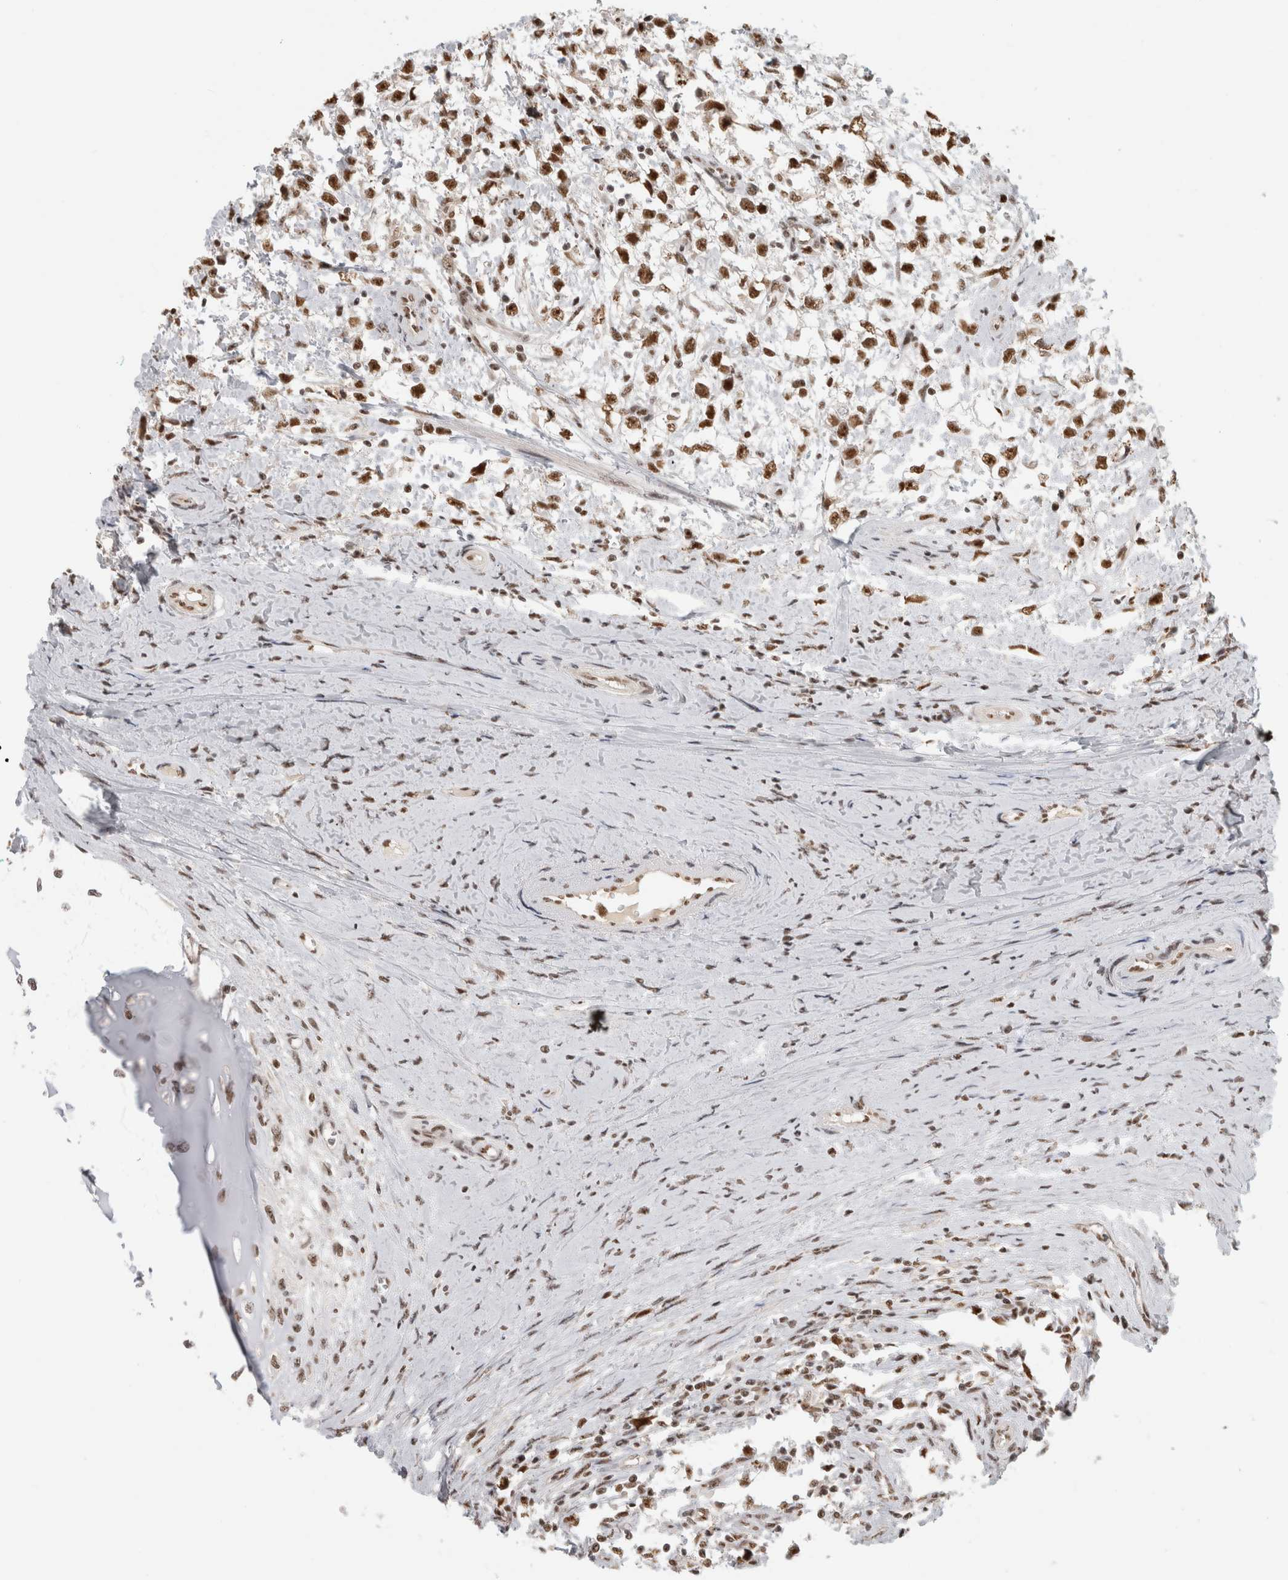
{"staining": {"intensity": "moderate", "quantity": ">75%", "location": "nuclear"}, "tissue": "testis cancer", "cell_type": "Tumor cells", "image_type": "cancer", "snomed": [{"axis": "morphology", "description": "Seminoma, NOS"}, {"axis": "morphology", "description": "Carcinoma, Embryonal, NOS"}, {"axis": "topography", "description": "Testis"}], "caption": "IHC (DAB) staining of human testis cancer displays moderate nuclear protein positivity in about >75% of tumor cells. (DAB (3,3'-diaminobenzidine) = brown stain, brightfield microscopy at high magnification).", "gene": "EBNA1BP2", "patient": {"sex": "male", "age": 51}}